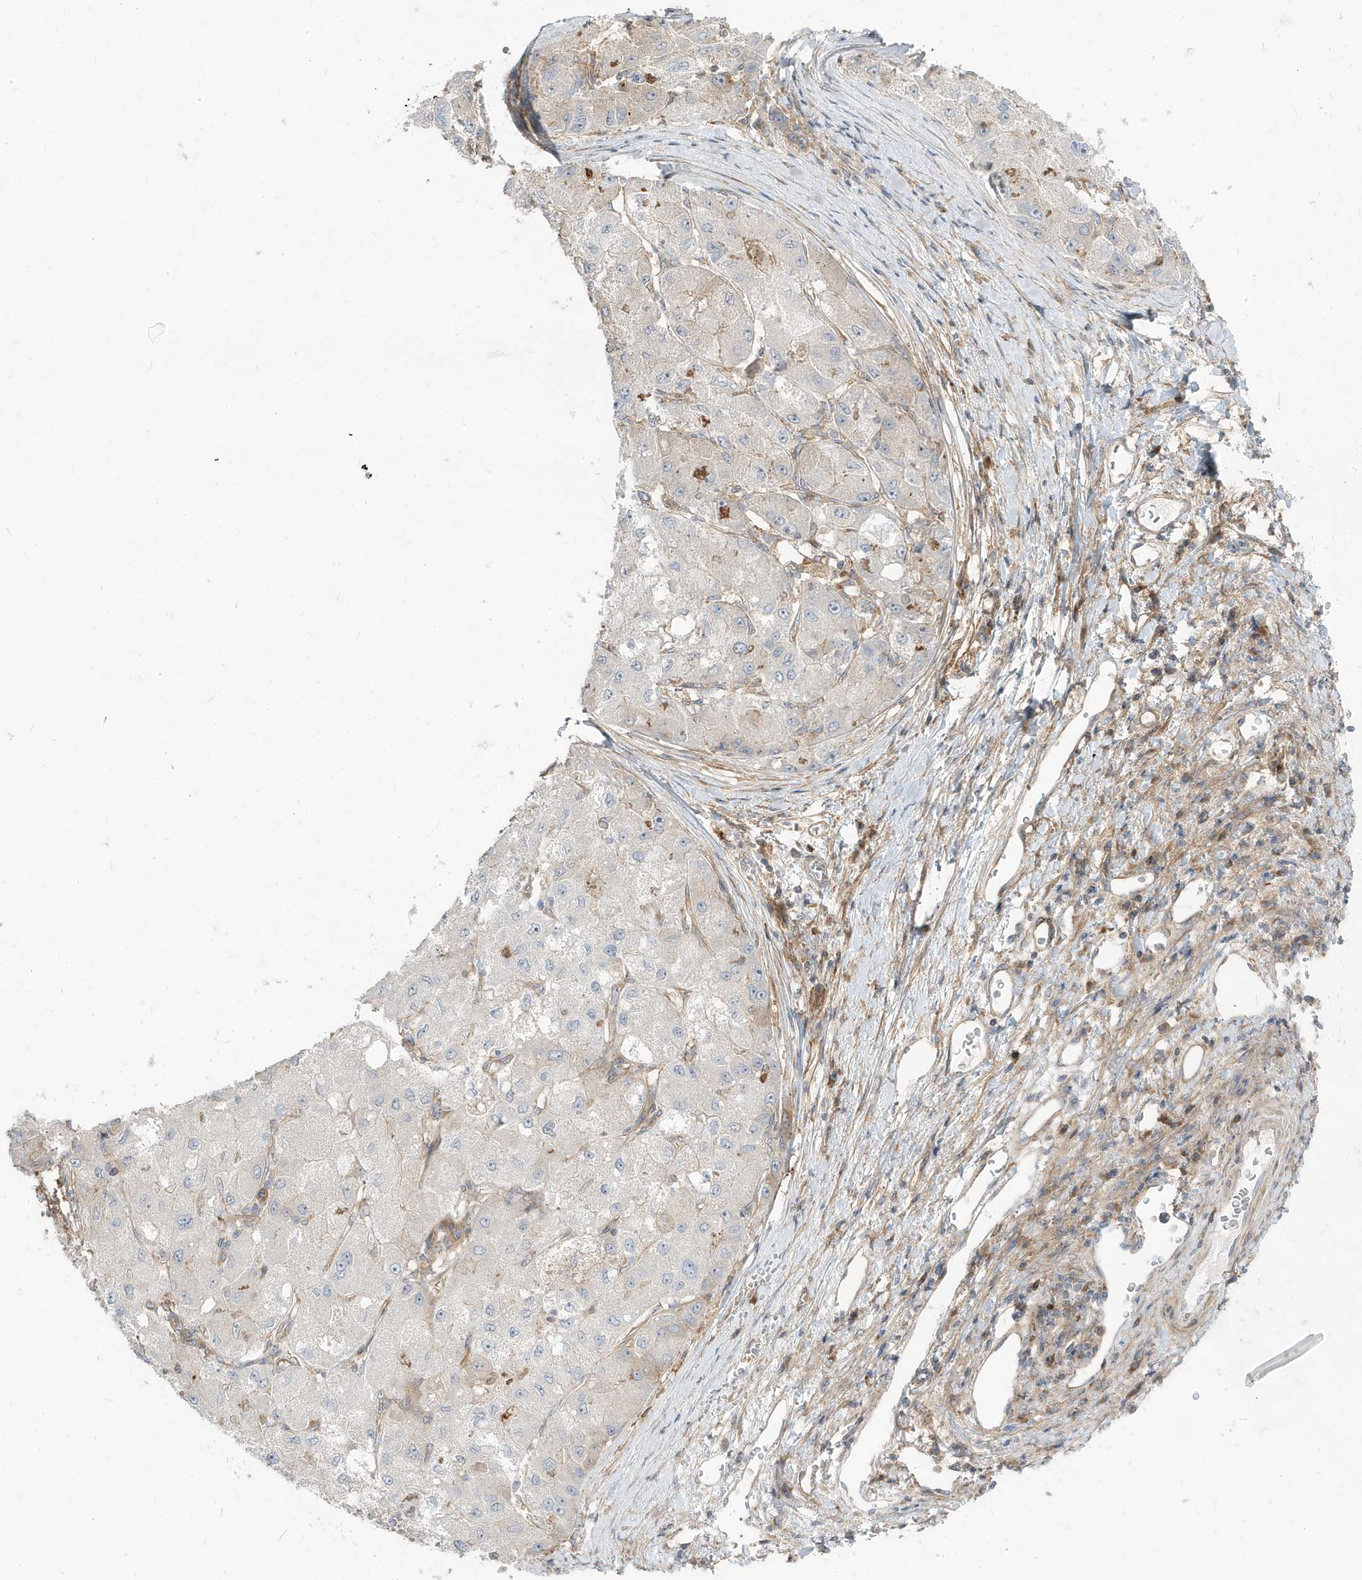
{"staining": {"intensity": "weak", "quantity": "<25%", "location": "cytoplasmic/membranous"}, "tissue": "liver cancer", "cell_type": "Tumor cells", "image_type": "cancer", "snomed": [{"axis": "morphology", "description": "Carcinoma, Hepatocellular, NOS"}, {"axis": "topography", "description": "Liver"}], "caption": "This is a micrograph of immunohistochemistry staining of hepatocellular carcinoma (liver), which shows no positivity in tumor cells. The staining is performed using DAB (3,3'-diaminobenzidine) brown chromogen with nuclei counter-stained in using hematoxylin.", "gene": "STAM", "patient": {"sex": "male", "age": 80}}